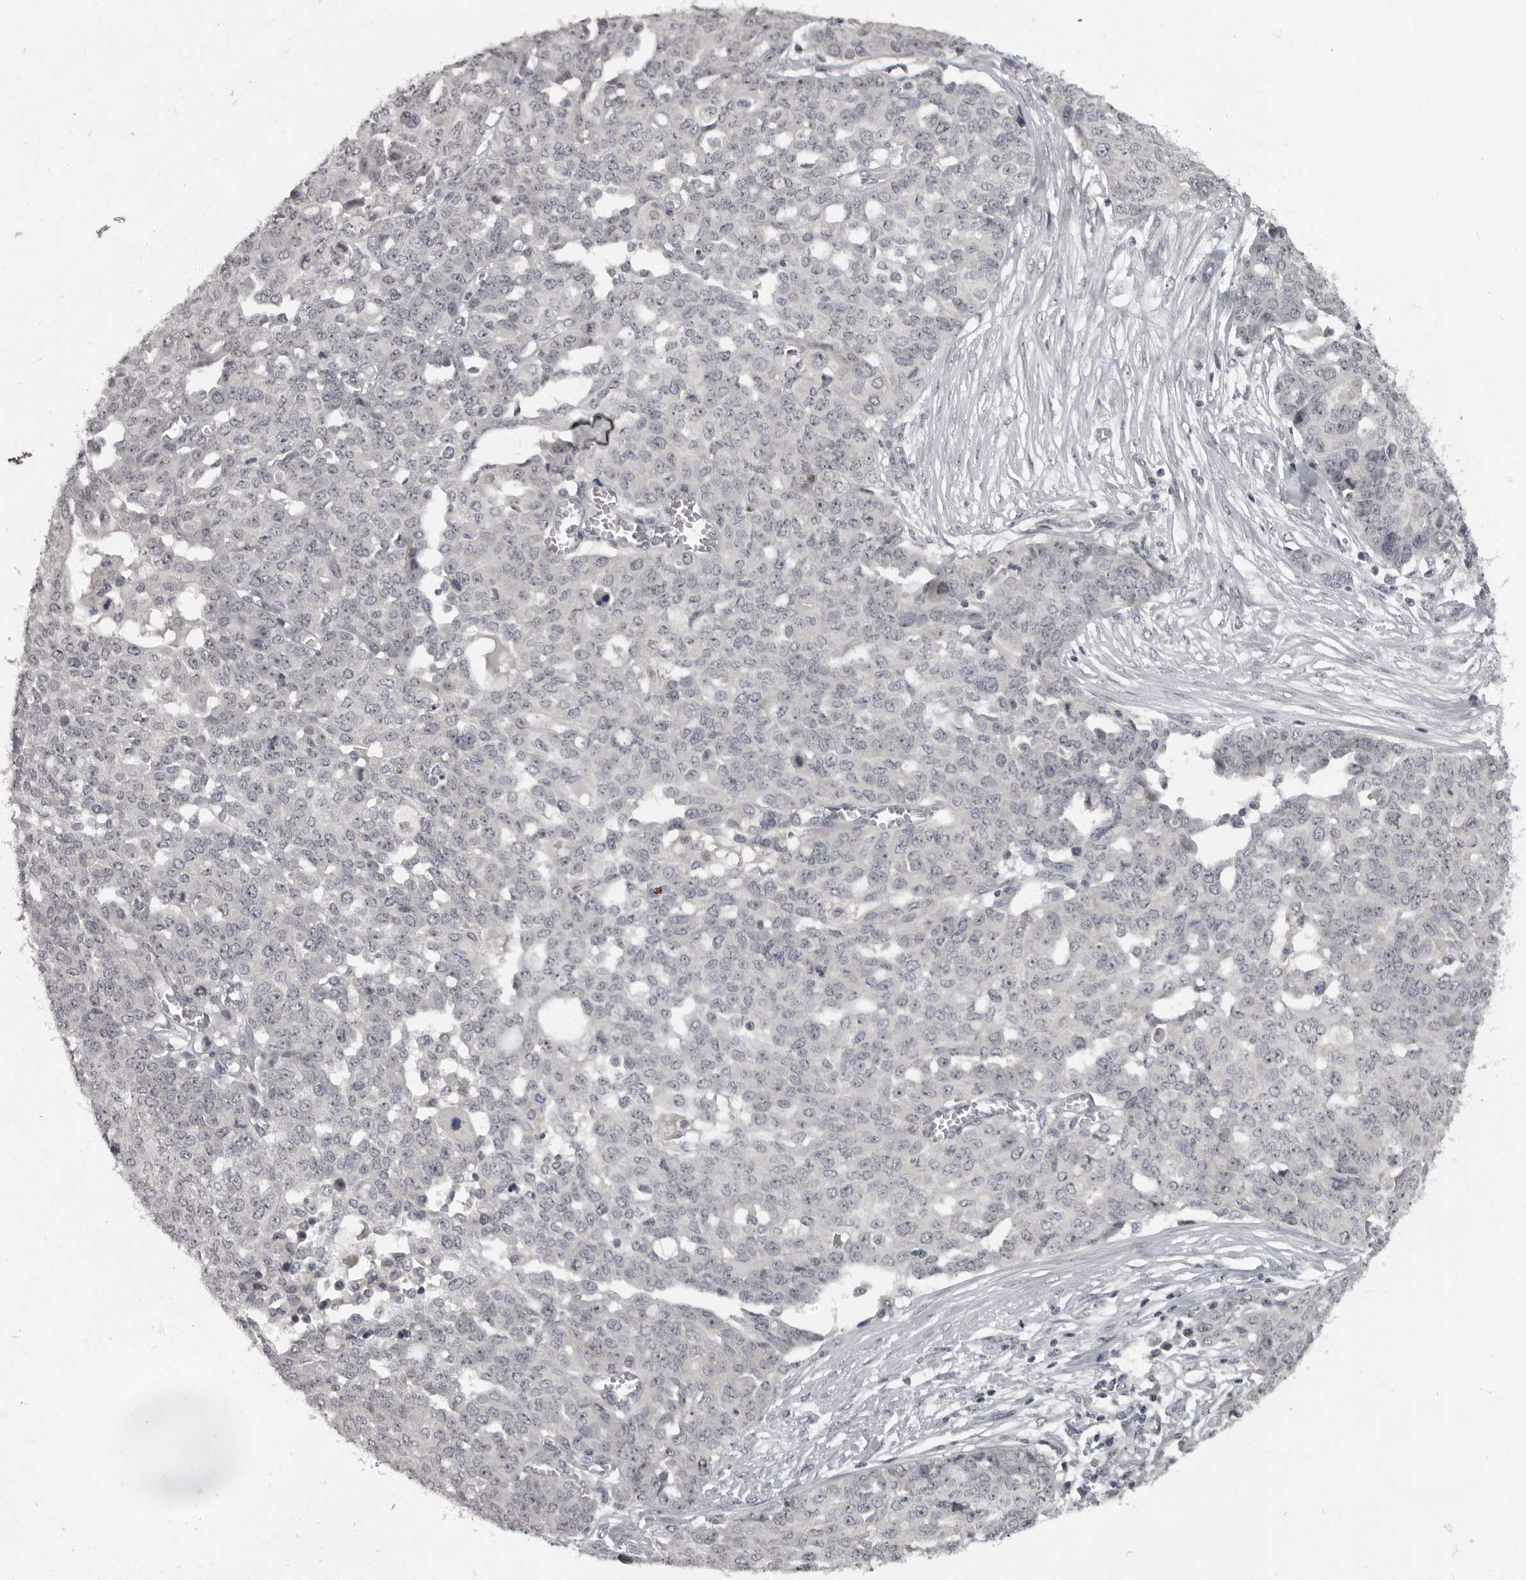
{"staining": {"intensity": "negative", "quantity": "none", "location": "none"}, "tissue": "ovarian cancer", "cell_type": "Tumor cells", "image_type": "cancer", "snomed": [{"axis": "morphology", "description": "Cystadenocarcinoma, serous, NOS"}, {"axis": "topography", "description": "Soft tissue"}, {"axis": "topography", "description": "Ovary"}], "caption": "There is no significant positivity in tumor cells of ovarian cancer.", "gene": "MRTO4", "patient": {"sex": "female", "age": 57}}